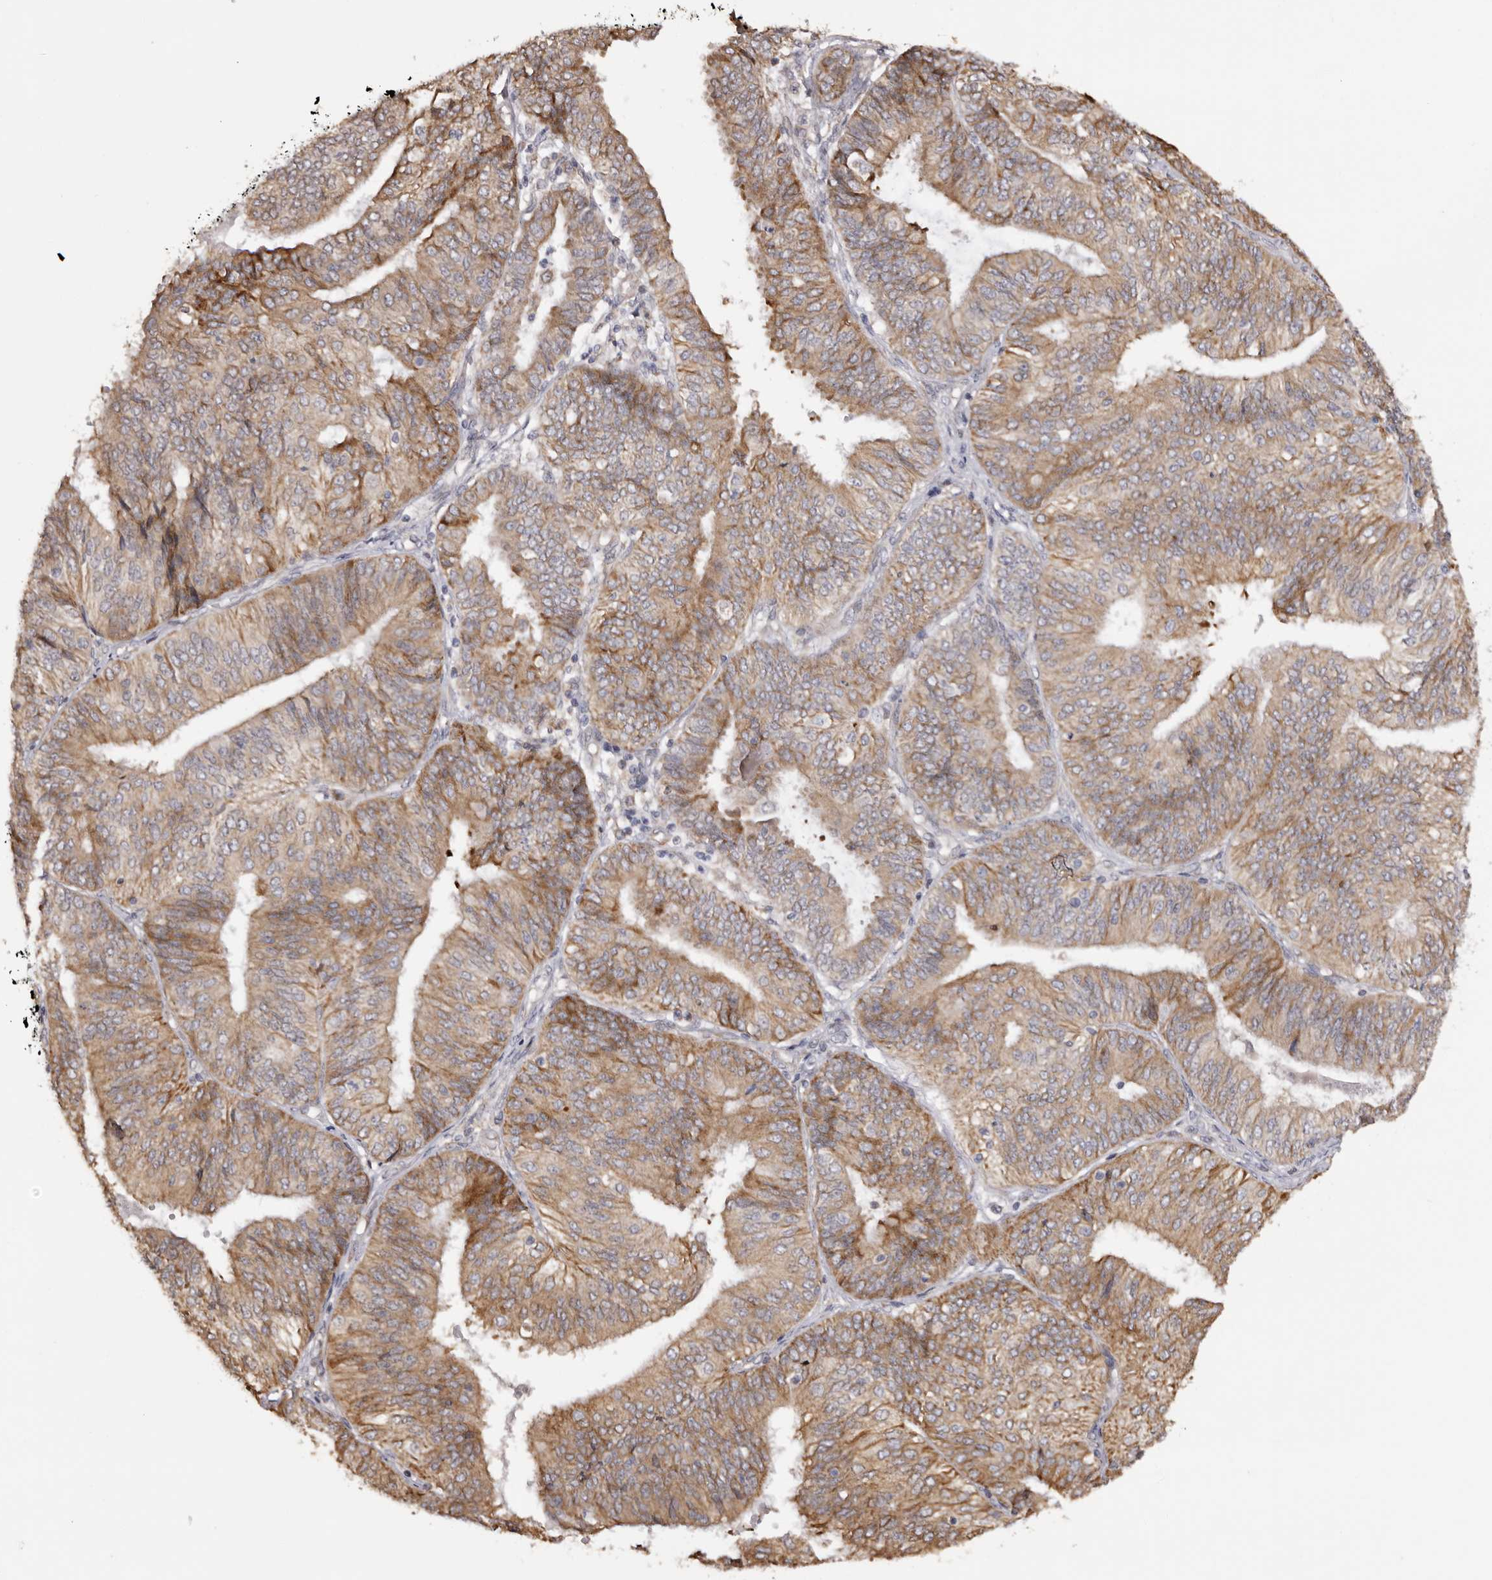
{"staining": {"intensity": "moderate", "quantity": ">75%", "location": "cytoplasmic/membranous"}, "tissue": "endometrial cancer", "cell_type": "Tumor cells", "image_type": "cancer", "snomed": [{"axis": "morphology", "description": "Adenocarcinoma, NOS"}, {"axis": "topography", "description": "Endometrium"}], "caption": "An immunohistochemistry (IHC) image of tumor tissue is shown. Protein staining in brown highlights moderate cytoplasmic/membranous positivity in endometrial cancer within tumor cells.", "gene": "PIGX", "patient": {"sex": "female", "age": 58}}